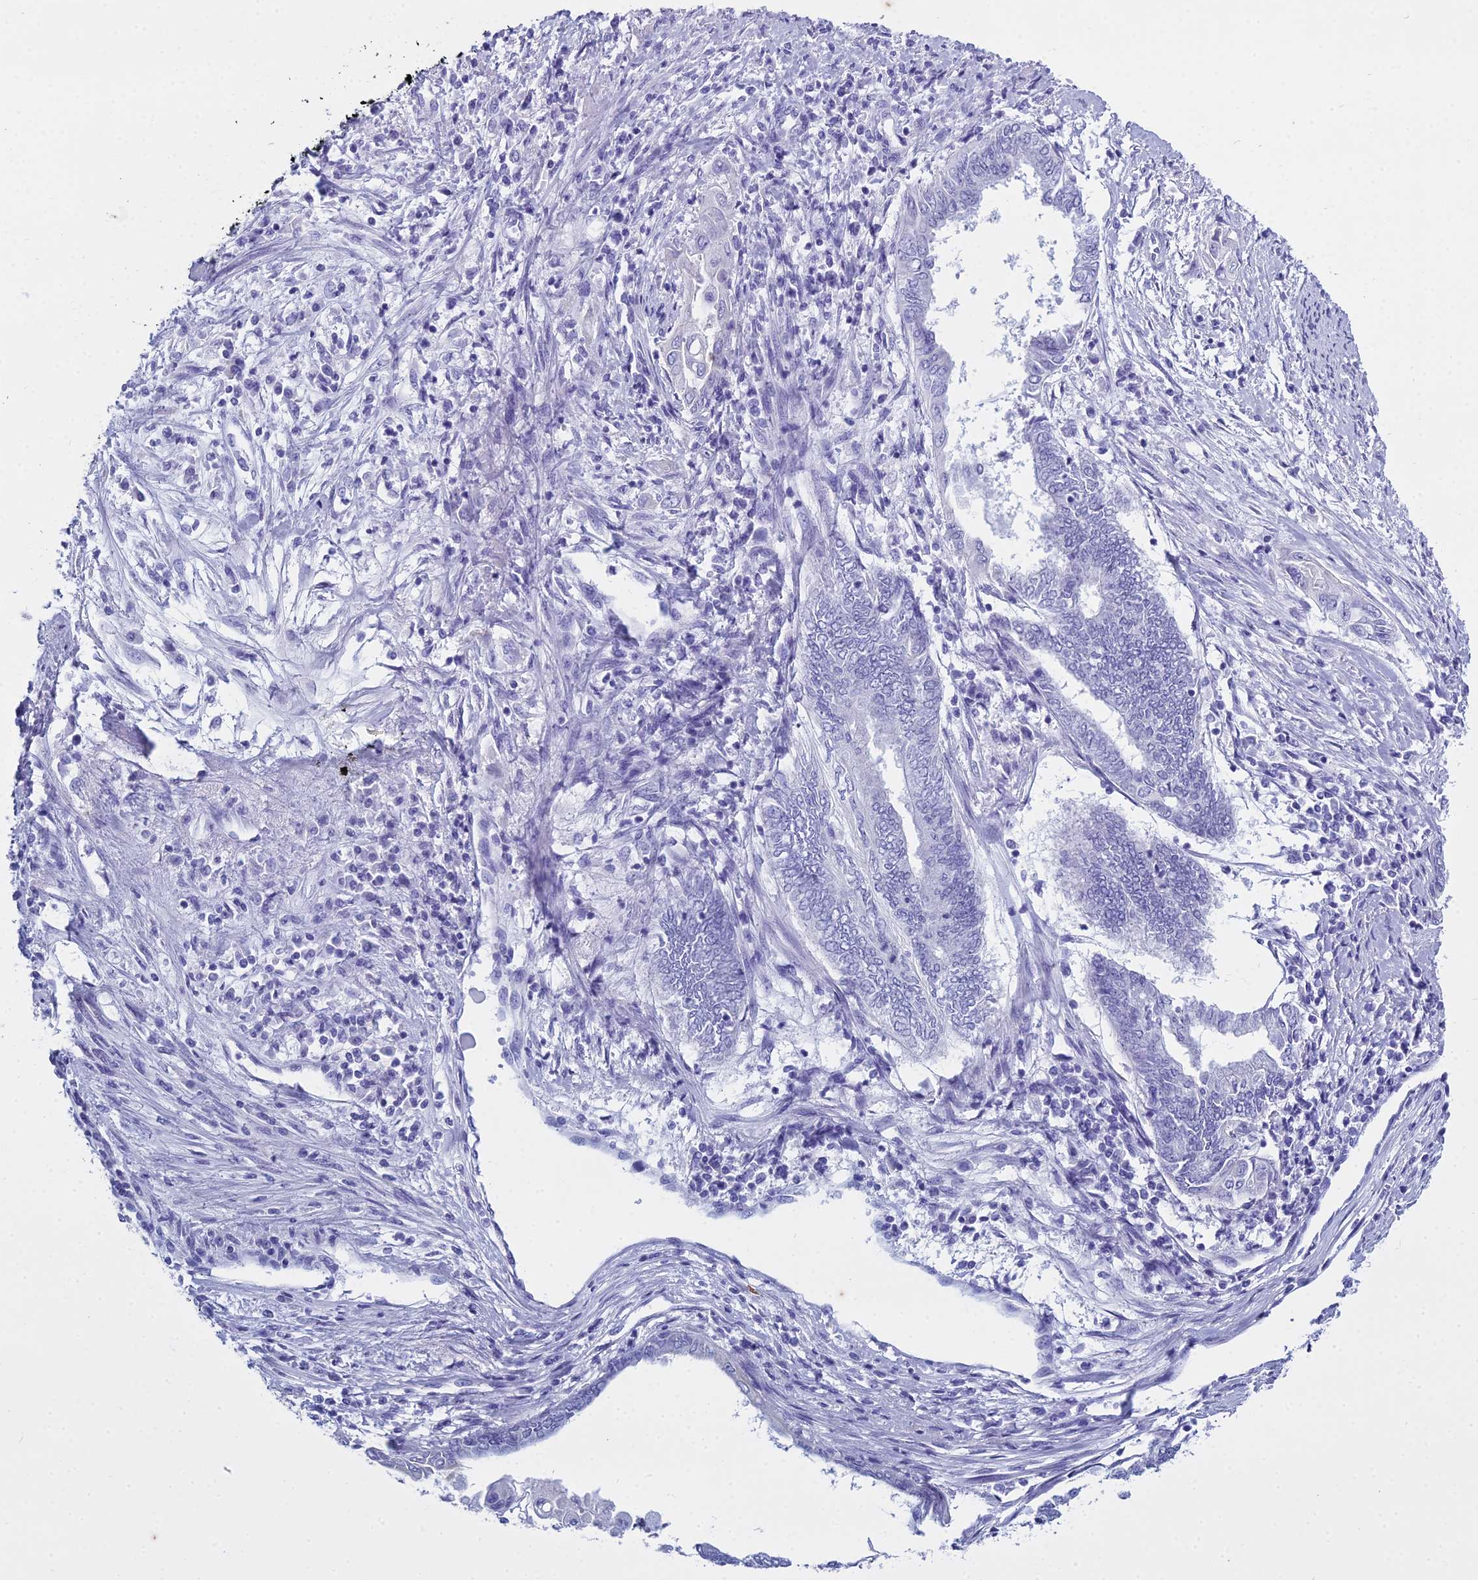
{"staining": {"intensity": "negative", "quantity": "none", "location": "none"}, "tissue": "endometrial cancer", "cell_type": "Tumor cells", "image_type": "cancer", "snomed": [{"axis": "morphology", "description": "Adenocarcinoma, NOS"}, {"axis": "topography", "description": "Uterus"}, {"axis": "topography", "description": "Endometrium"}], "caption": "Endometrial cancer stained for a protein using immunohistochemistry (IHC) displays no expression tumor cells.", "gene": "HMGB4", "patient": {"sex": "female", "age": 70}}